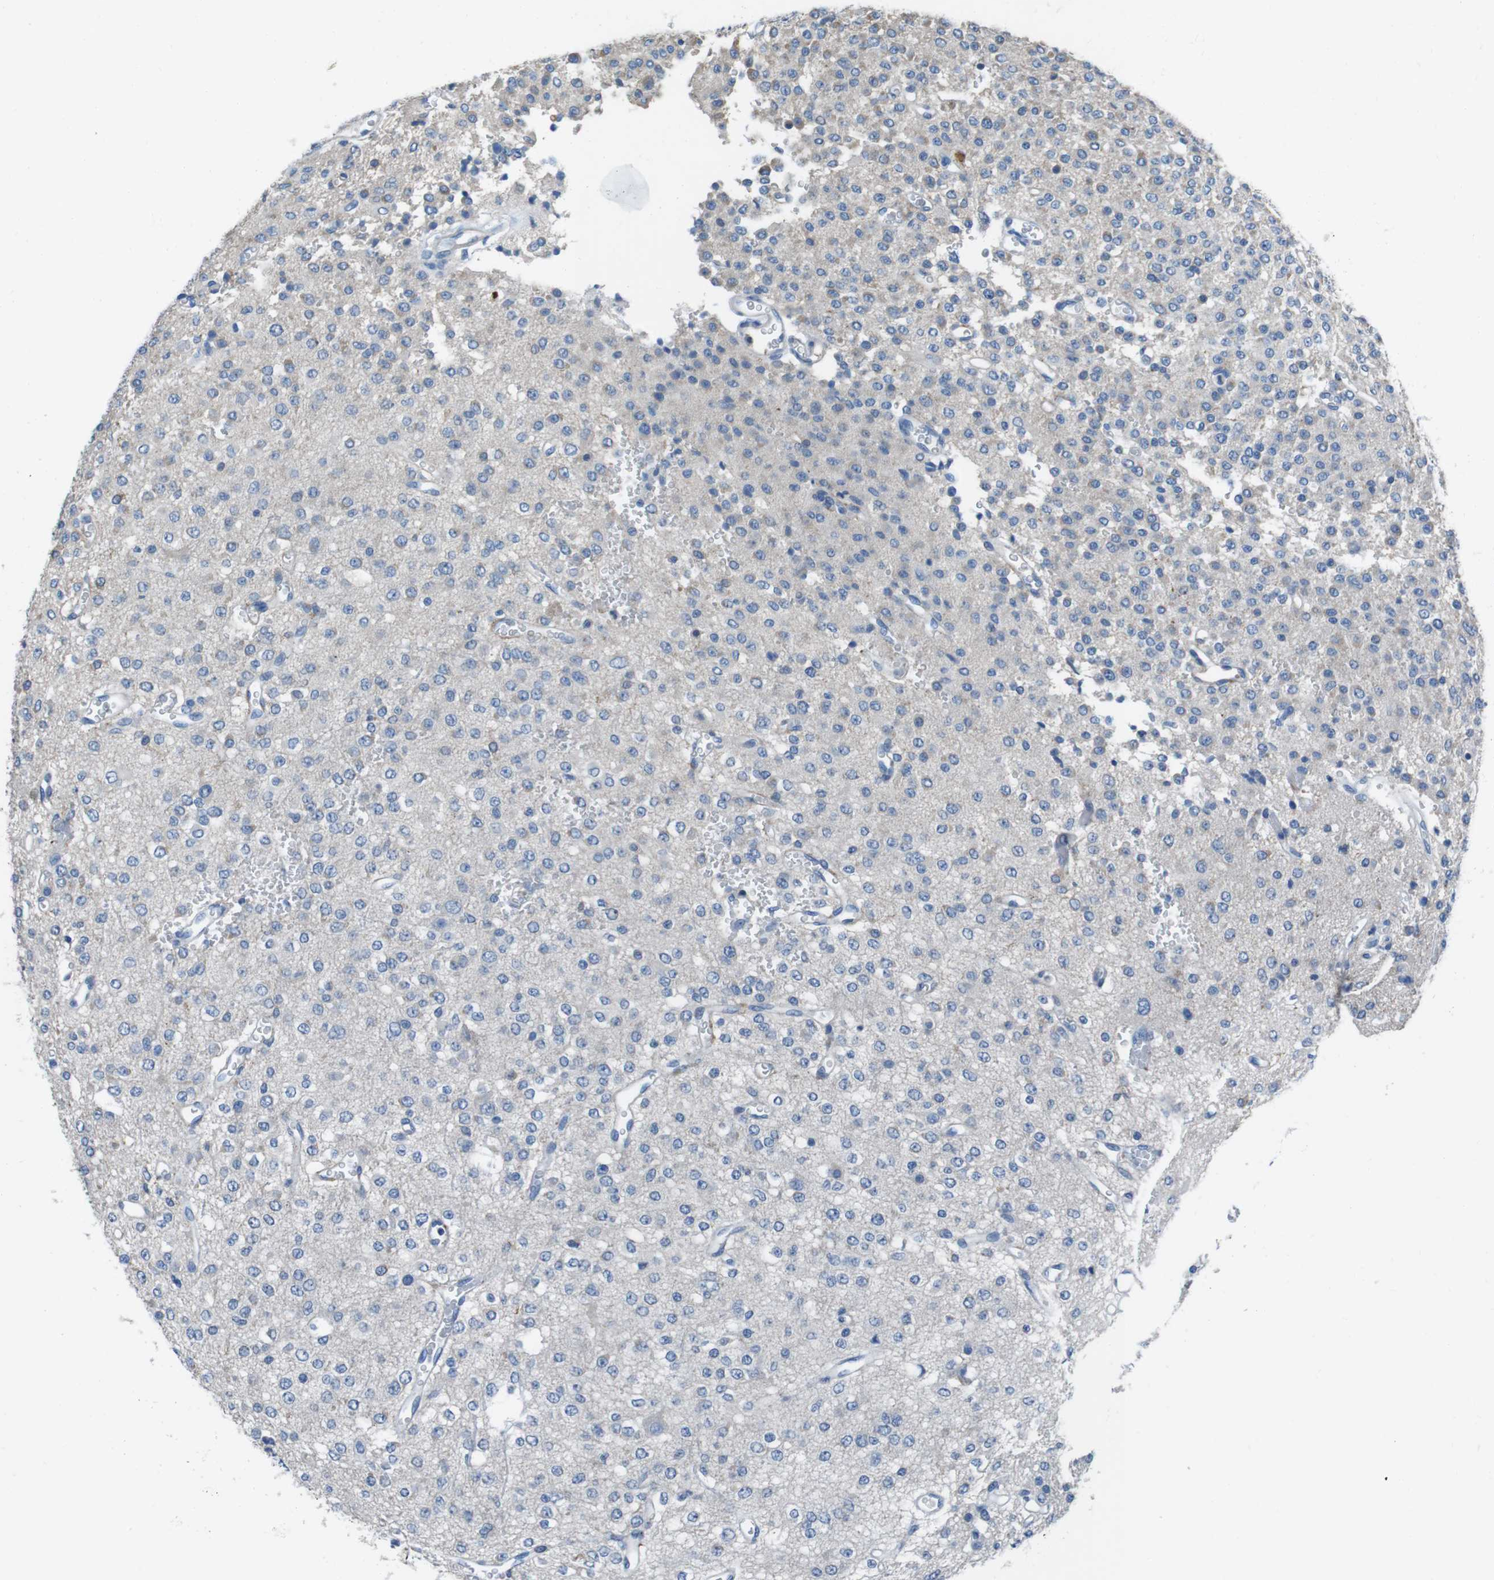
{"staining": {"intensity": "negative", "quantity": "none", "location": "none"}, "tissue": "glioma", "cell_type": "Tumor cells", "image_type": "cancer", "snomed": [{"axis": "morphology", "description": "Glioma, malignant, Low grade"}, {"axis": "topography", "description": "Brain"}], "caption": "High magnification brightfield microscopy of glioma stained with DAB (3,3'-diaminobenzidine) (brown) and counterstained with hematoxylin (blue): tumor cells show no significant positivity.", "gene": "CYP2C8", "patient": {"sex": "male", "age": 38}}